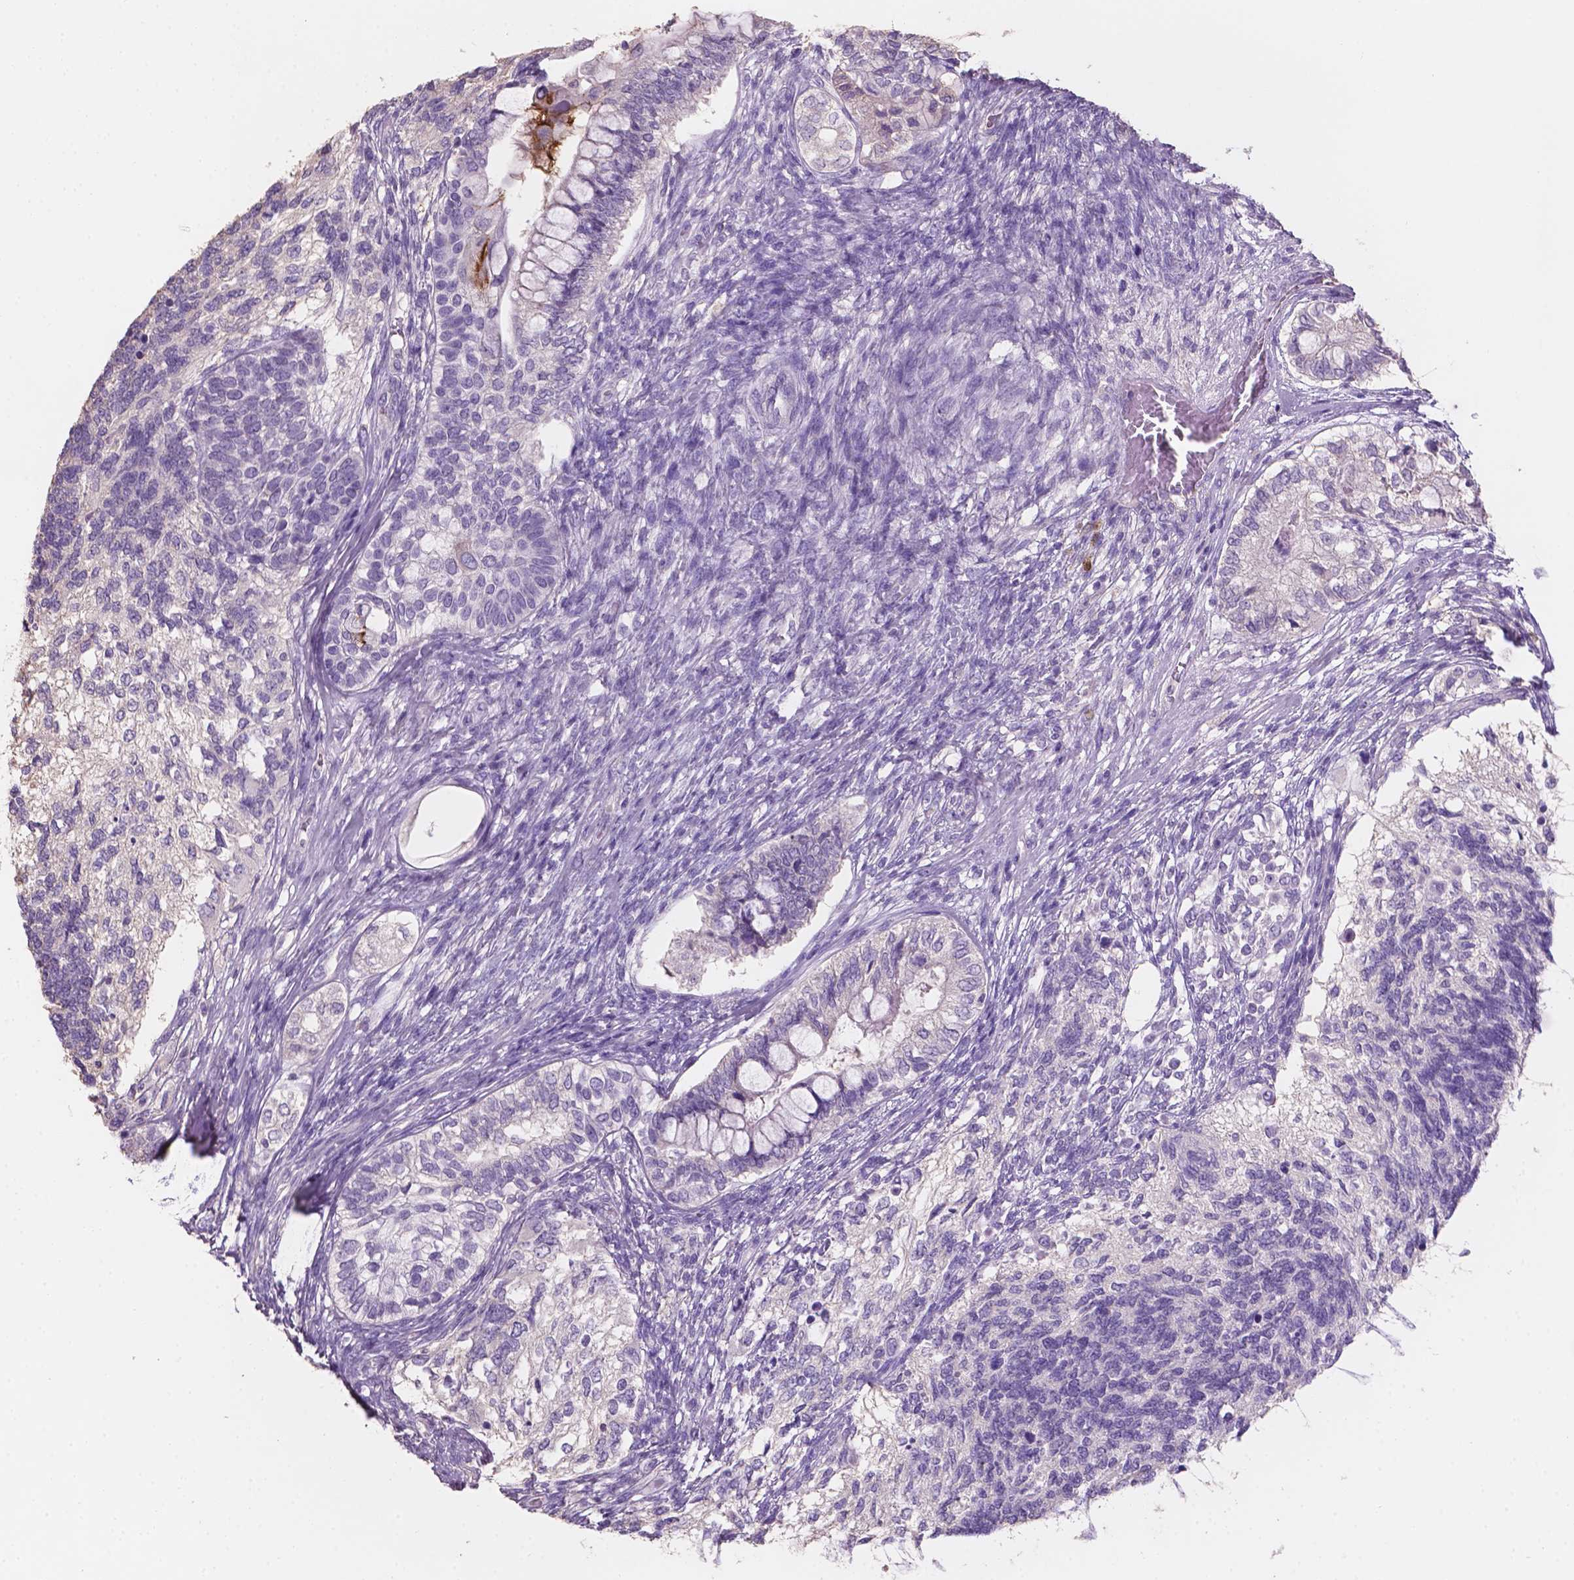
{"staining": {"intensity": "negative", "quantity": "none", "location": "none"}, "tissue": "testis cancer", "cell_type": "Tumor cells", "image_type": "cancer", "snomed": [{"axis": "morphology", "description": "Seminoma, NOS"}, {"axis": "morphology", "description": "Carcinoma, Embryonal, NOS"}, {"axis": "topography", "description": "Testis"}], "caption": "Immunohistochemistry (IHC) photomicrograph of neoplastic tissue: human testis cancer (embryonal carcinoma) stained with DAB demonstrates no significant protein positivity in tumor cells.", "gene": "SBSN", "patient": {"sex": "male", "age": 41}}